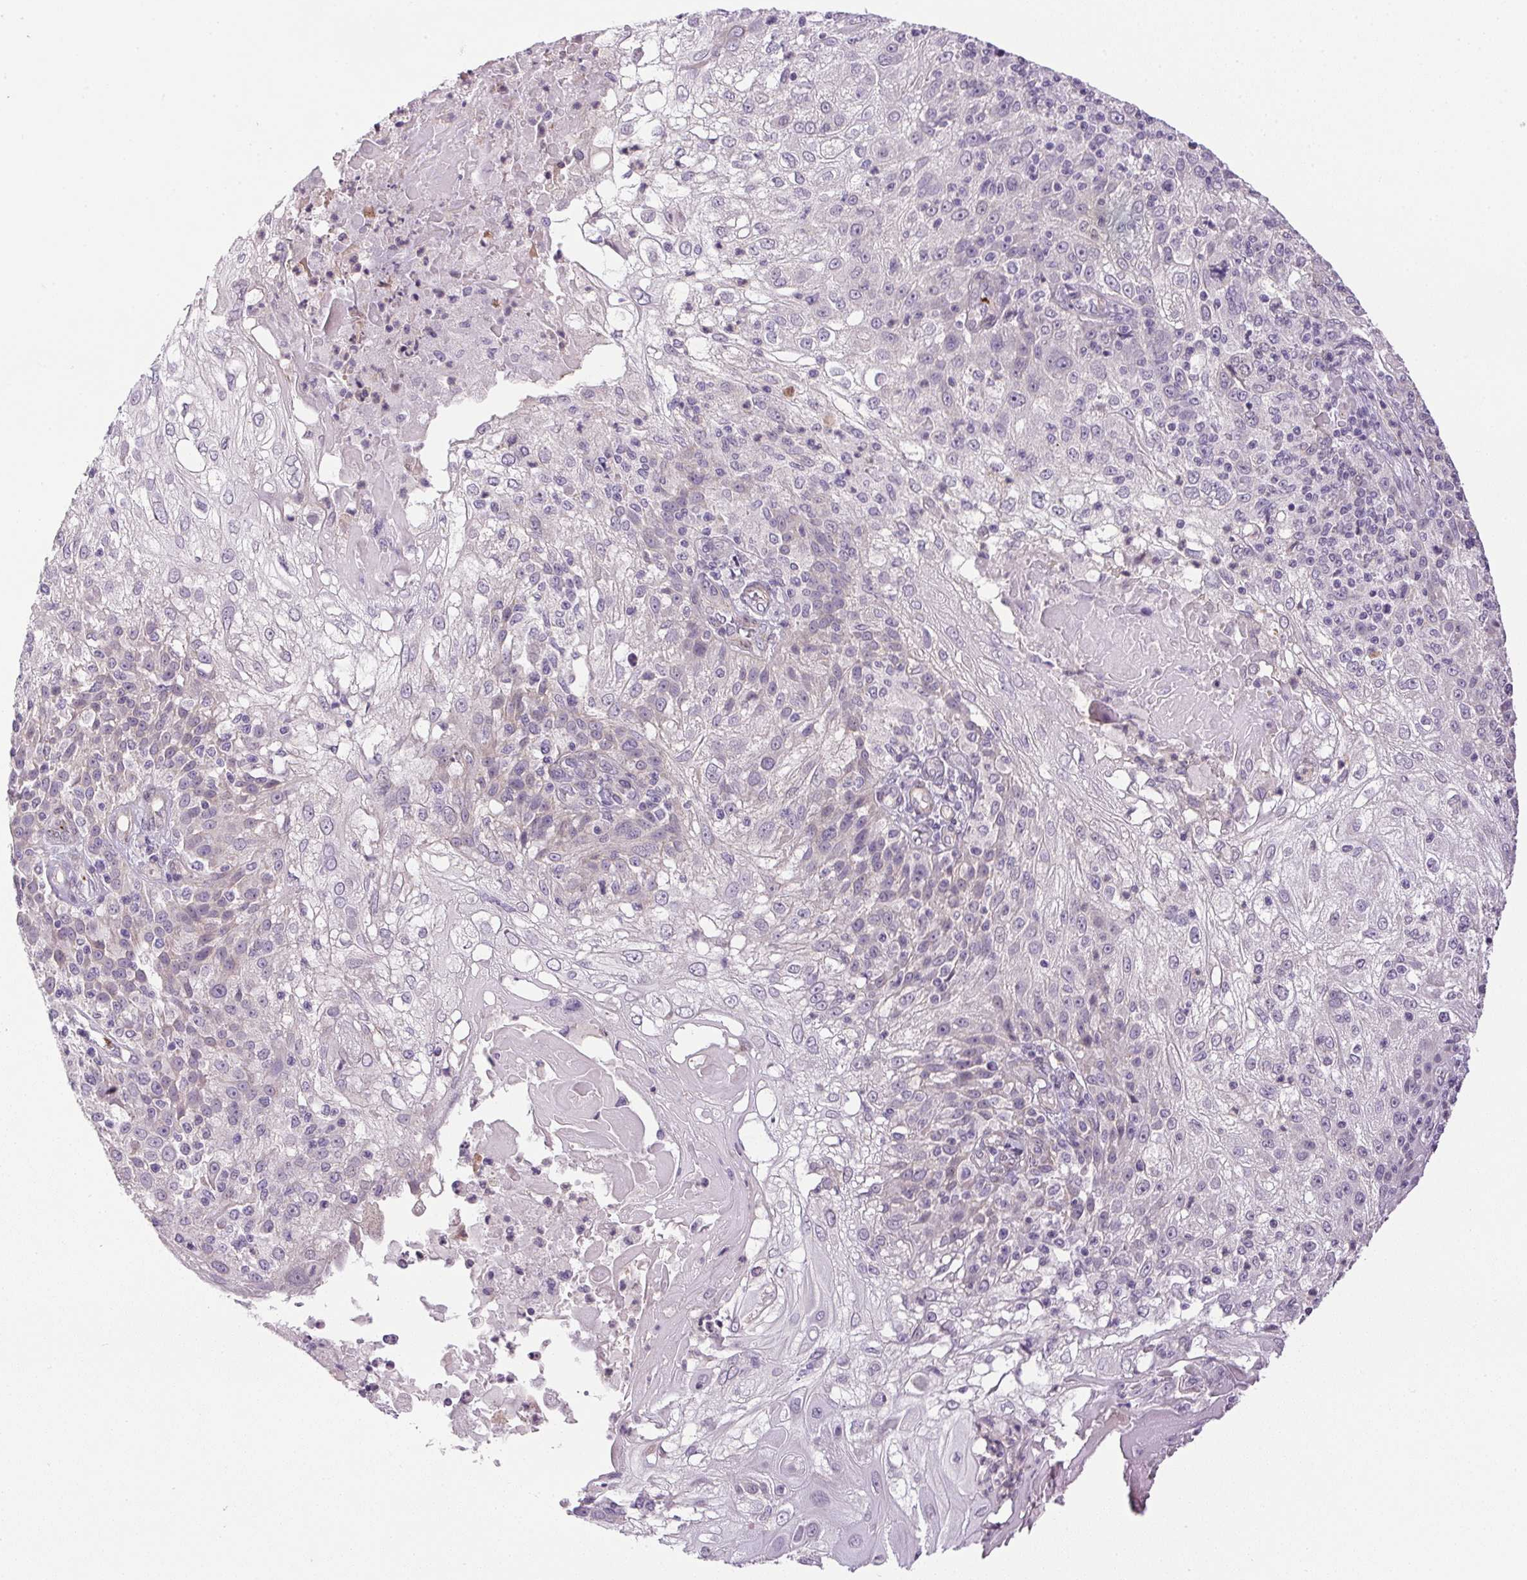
{"staining": {"intensity": "negative", "quantity": "none", "location": "none"}, "tissue": "skin cancer", "cell_type": "Tumor cells", "image_type": "cancer", "snomed": [{"axis": "morphology", "description": "Normal tissue, NOS"}, {"axis": "morphology", "description": "Squamous cell carcinoma, NOS"}, {"axis": "topography", "description": "Skin"}], "caption": "DAB immunohistochemical staining of skin squamous cell carcinoma reveals no significant expression in tumor cells. (DAB IHC with hematoxylin counter stain).", "gene": "PRL", "patient": {"sex": "female", "age": 83}}